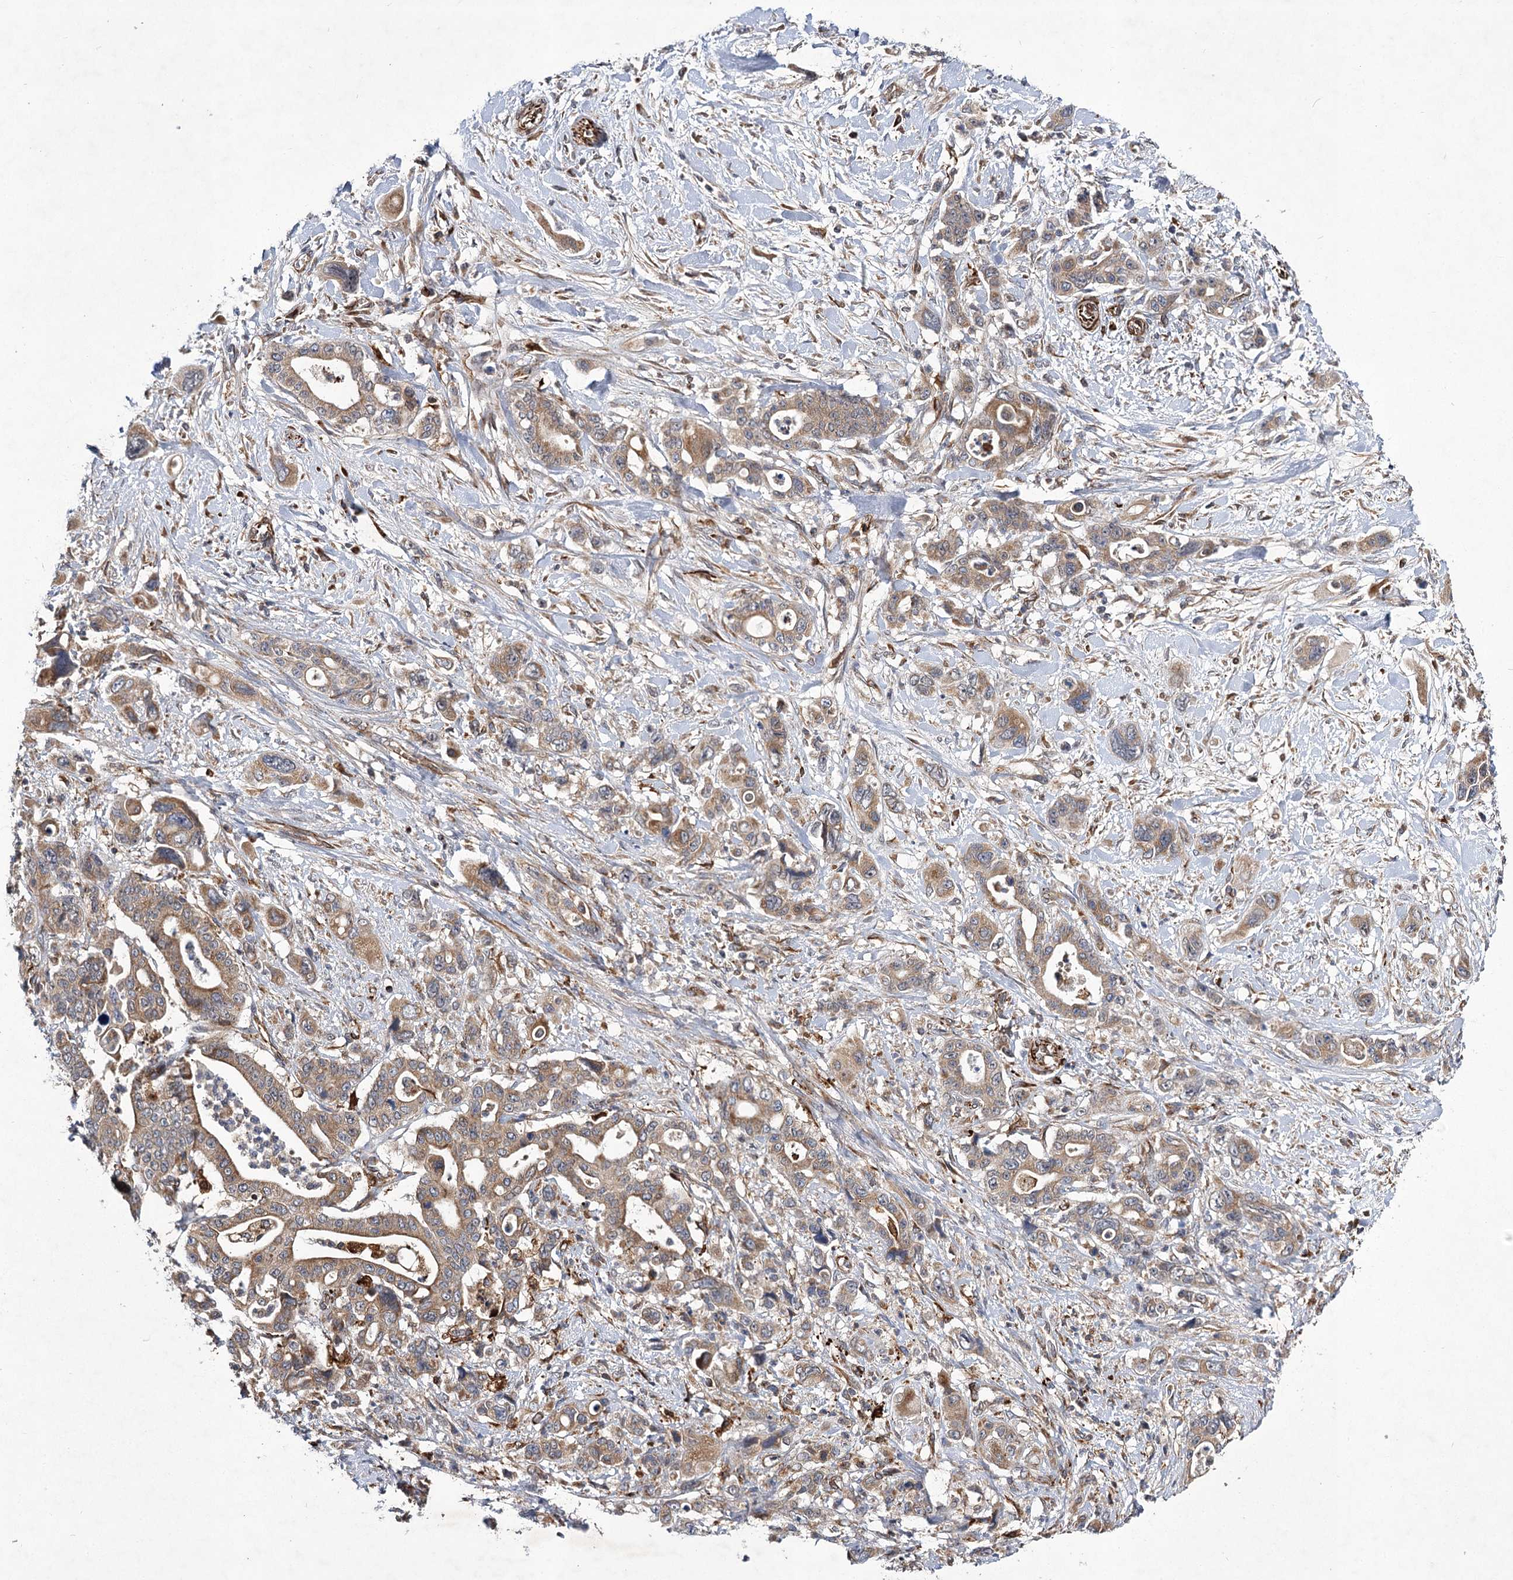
{"staining": {"intensity": "moderate", "quantity": ">75%", "location": "cytoplasmic/membranous"}, "tissue": "pancreatic cancer", "cell_type": "Tumor cells", "image_type": "cancer", "snomed": [{"axis": "morphology", "description": "Adenocarcinoma, NOS"}, {"axis": "topography", "description": "Pancreas"}], "caption": "Human pancreatic cancer (adenocarcinoma) stained with a brown dye demonstrates moderate cytoplasmic/membranous positive expression in approximately >75% of tumor cells.", "gene": "DPEP2", "patient": {"sex": "male", "age": 46}}